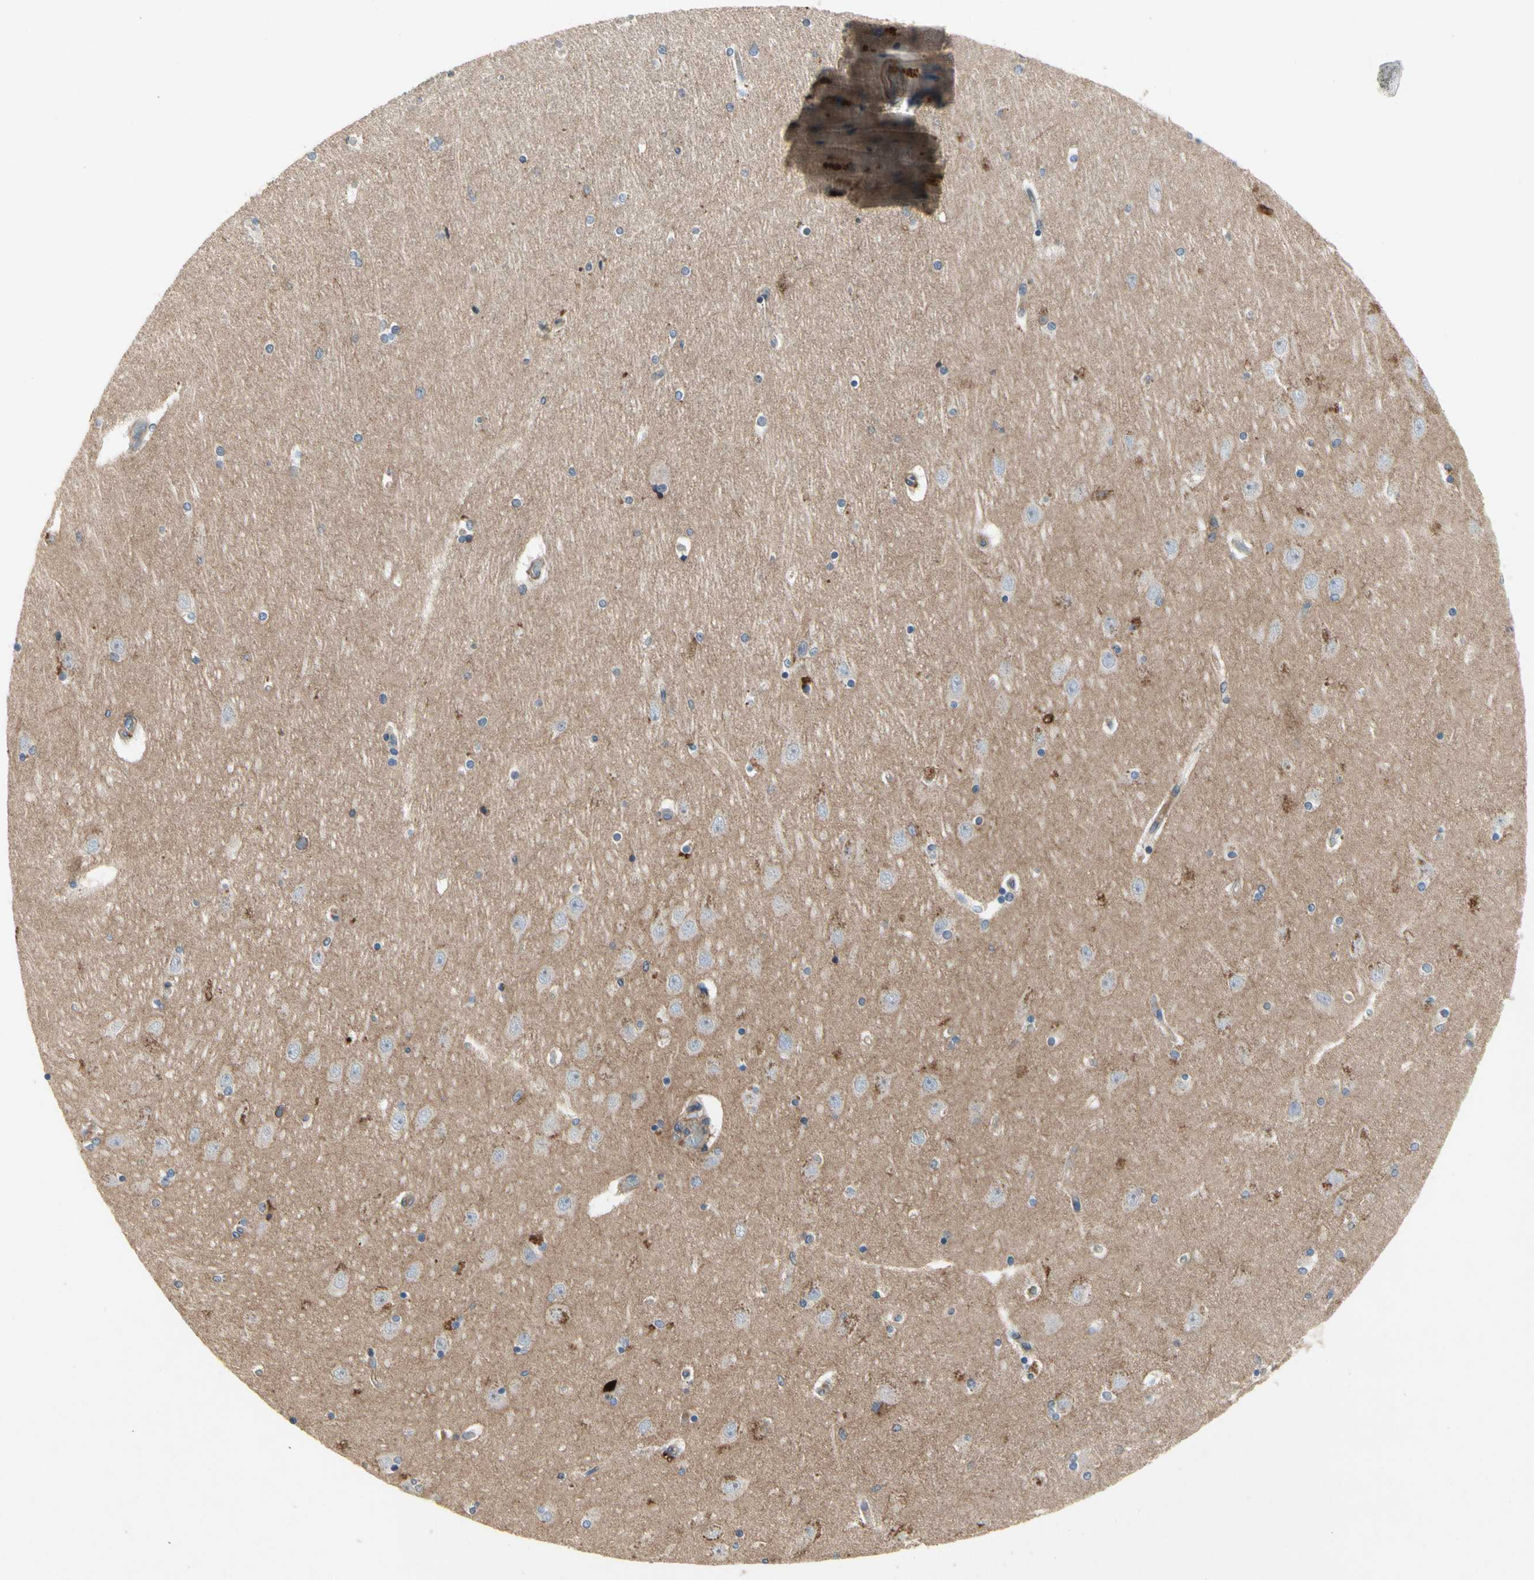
{"staining": {"intensity": "negative", "quantity": "none", "location": "none"}, "tissue": "hippocampus", "cell_type": "Glial cells", "image_type": "normal", "snomed": [{"axis": "morphology", "description": "Normal tissue, NOS"}, {"axis": "topography", "description": "Hippocampus"}], "caption": "IHC micrograph of normal hippocampus: human hippocampus stained with DAB (3,3'-diaminobenzidine) shows no significant protein expression in glial cells.", "gene": "CRTAC1", "patient": {"sex": "female", "age": 54}}